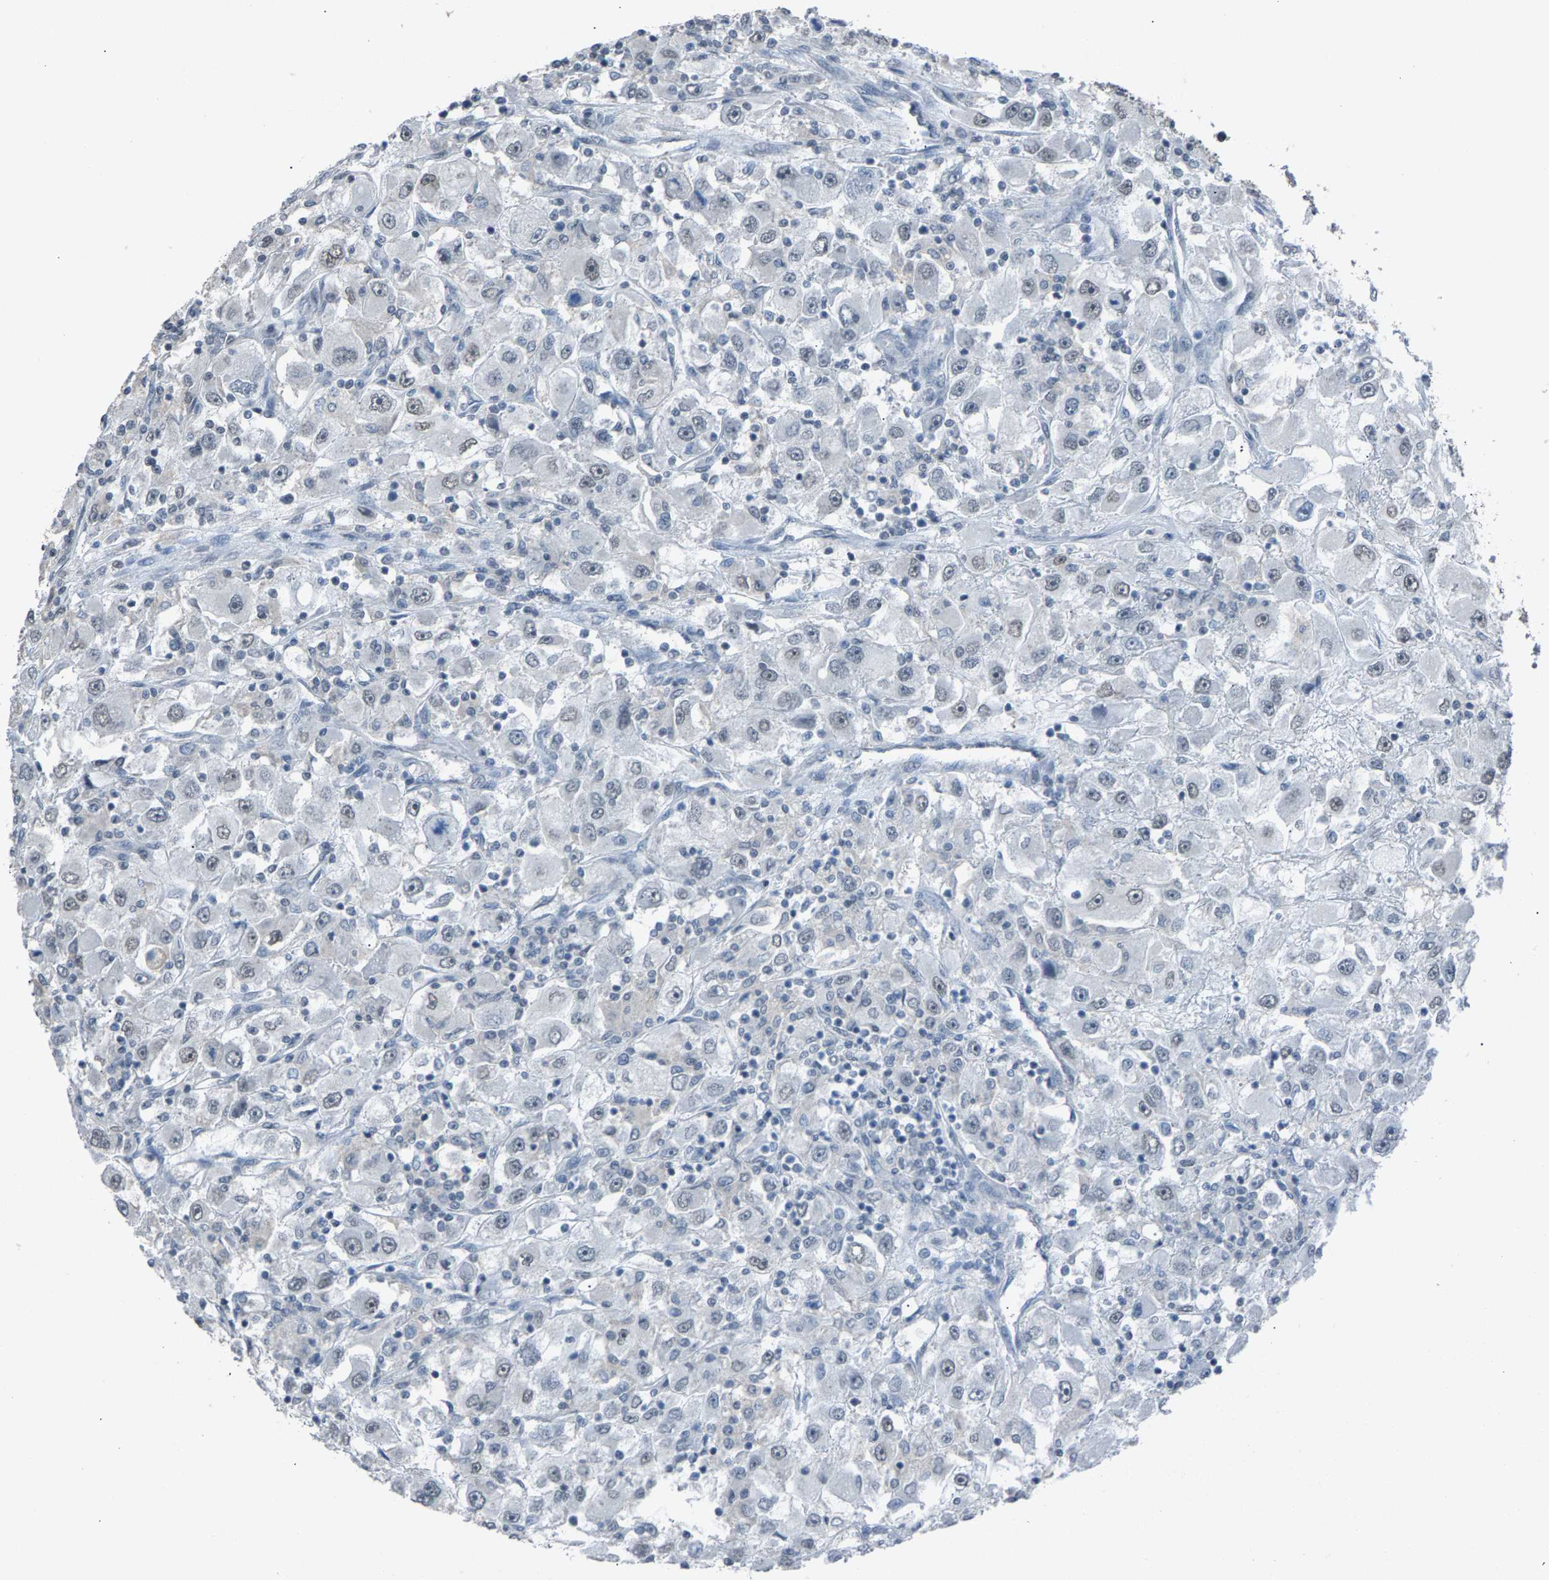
{"staining": {"intensity": "negative", "quantity": "none", "location": "none"}, "tissue": "renal cancer", "cell_type": "Tumor cells", "image_type": "cancer", "snomed": [{"axis": "morphology", "description": "Adenocarcinoma, NOS"}, {"axis": "topography", "description": "Kidney"}], "caption": "DAB immunohistochemical staining of adenocarcinoma (renal) displays no significant positivity in tumor cells.", "gene": "ZNF276", "patient": {"sex": "female", "age": 52}}